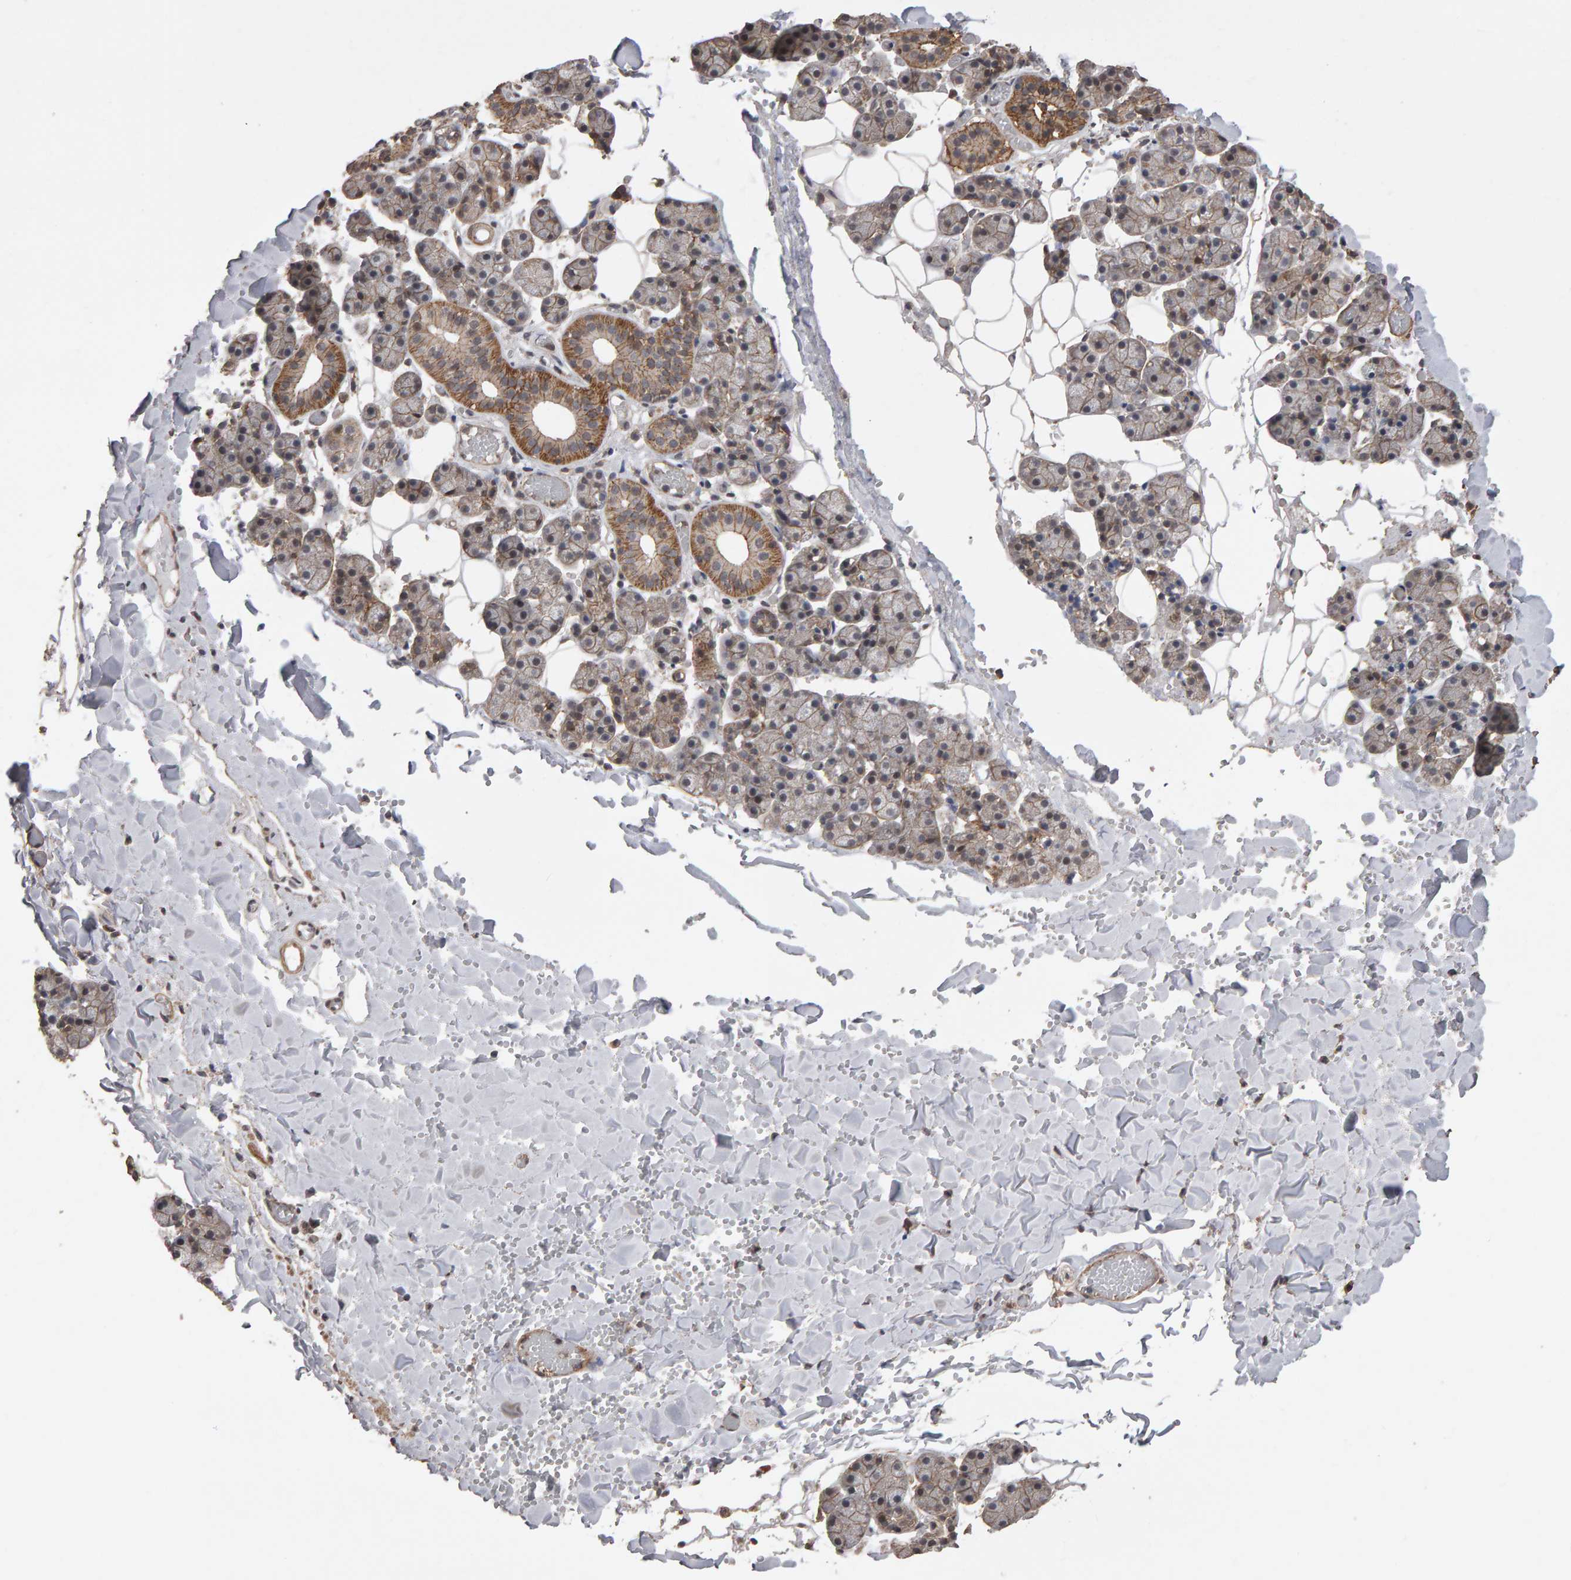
{"staining": {"intensity": "moderate", "quantity": "<25%", "location": "cytoplasmic/membranous"}, "tissue": "salivary gland", "cell_type": "Glandular cells", "image_type": "normal", "snomed": [{"axis": "morphology", "description": "Normal tissue, NOS"}, {"axis": "topography", "description": "Salivary gland"}], "caption": "Immunohistochemical staining of normal salivary gland shows <25% levels of moderate cytoplasmic/membranous protein staining in about <25% of glandular cells.", "gene": "SCRIB", "patient": {"sex": "female", "age": 33}}